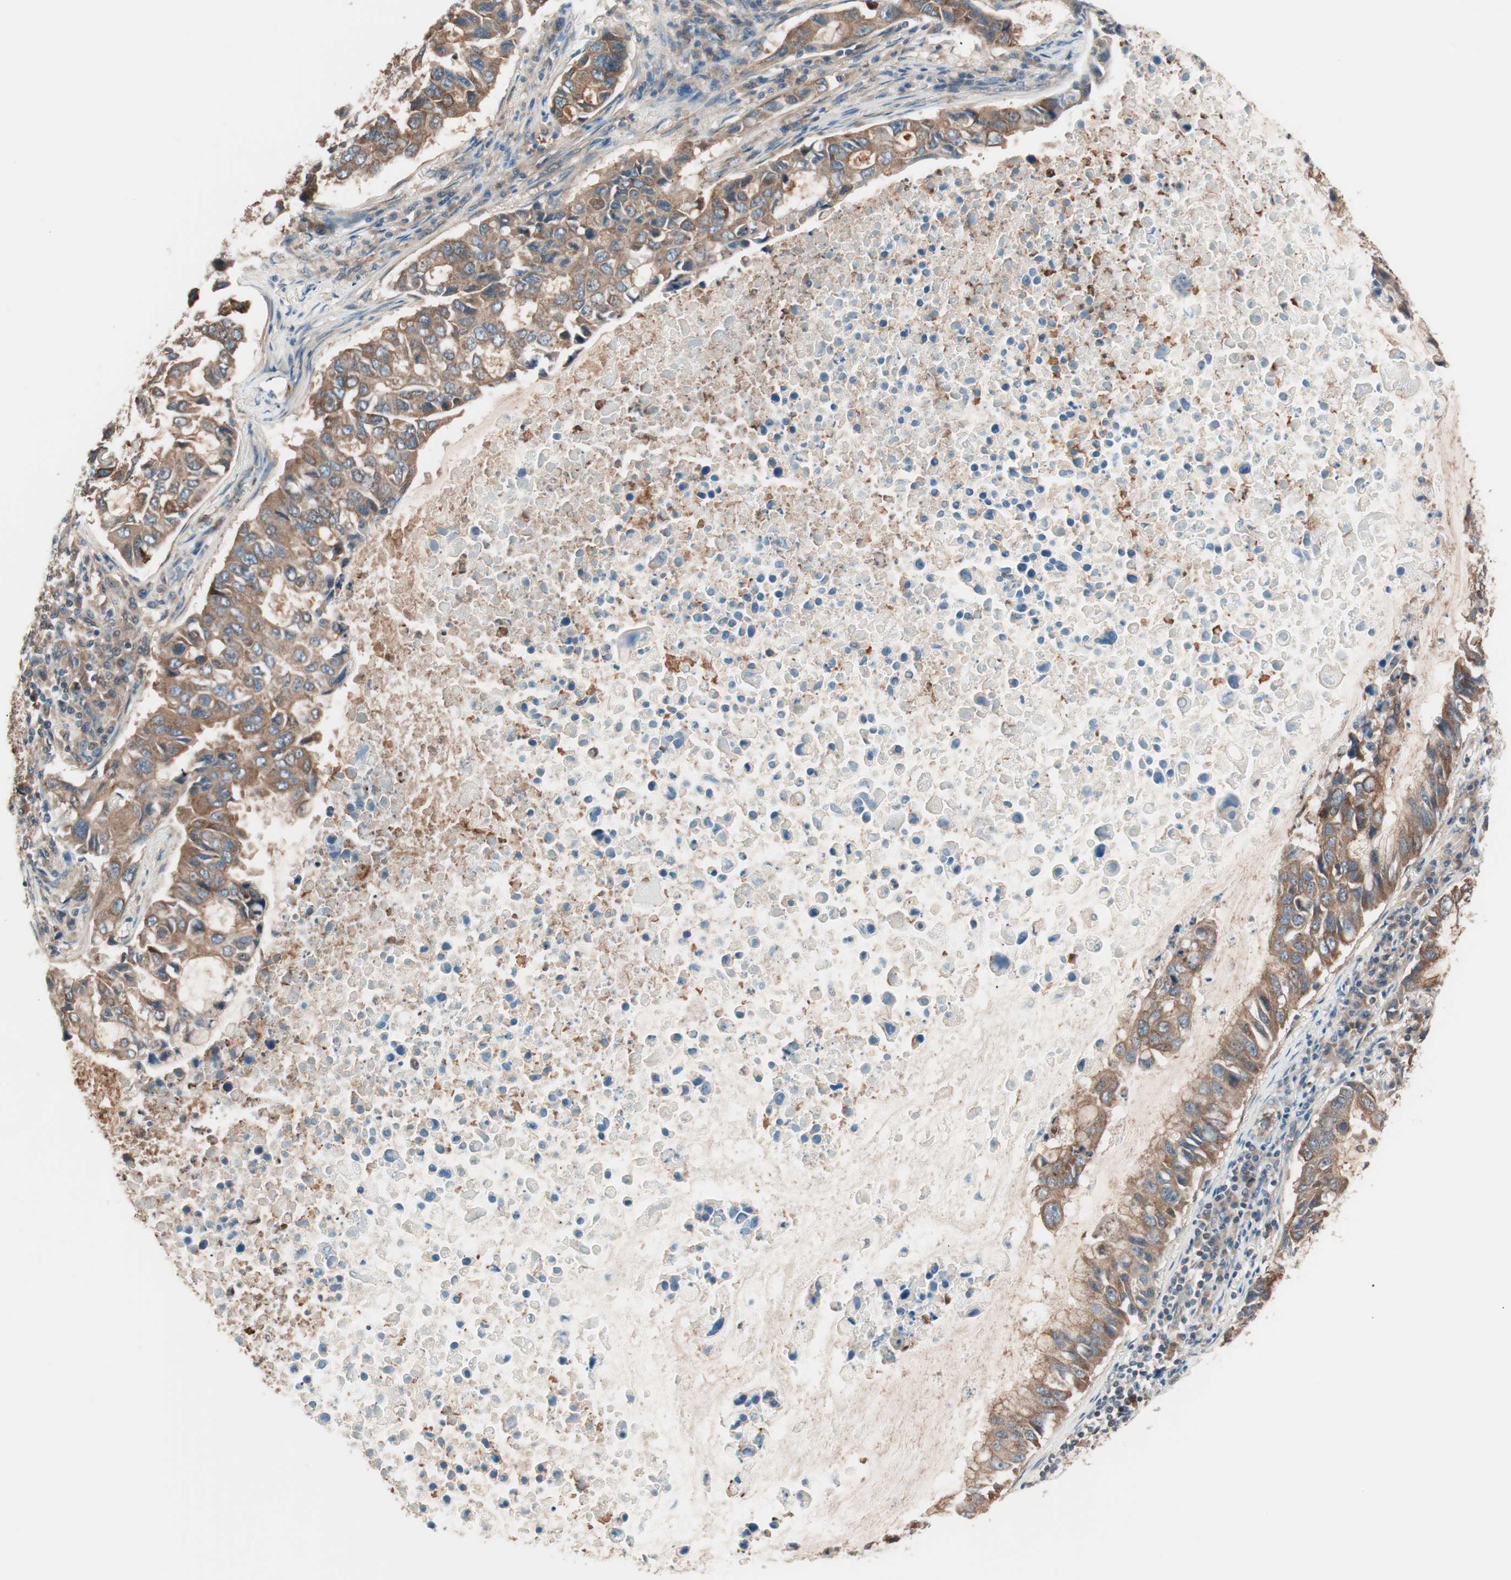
{"staining": {"intensity": "strong", "quantity": ">75%", "location": "cytoplasmic/membranous"}, "tissue": "lung cancer", "cell_type": "Tumor cells", "image_type": "cancer", "snomed": [{"axis": "morphology", "description": "Adenocarcinoma, NOS"}, {"axis": "topography", "description": "Lung"}], "caption": "Human adenocarcinoma (lung) stained with a protein marker reveals strong staining in tumor cells.", "gene": "TSG101", "patient": {"sex": "male", "age": 64}}